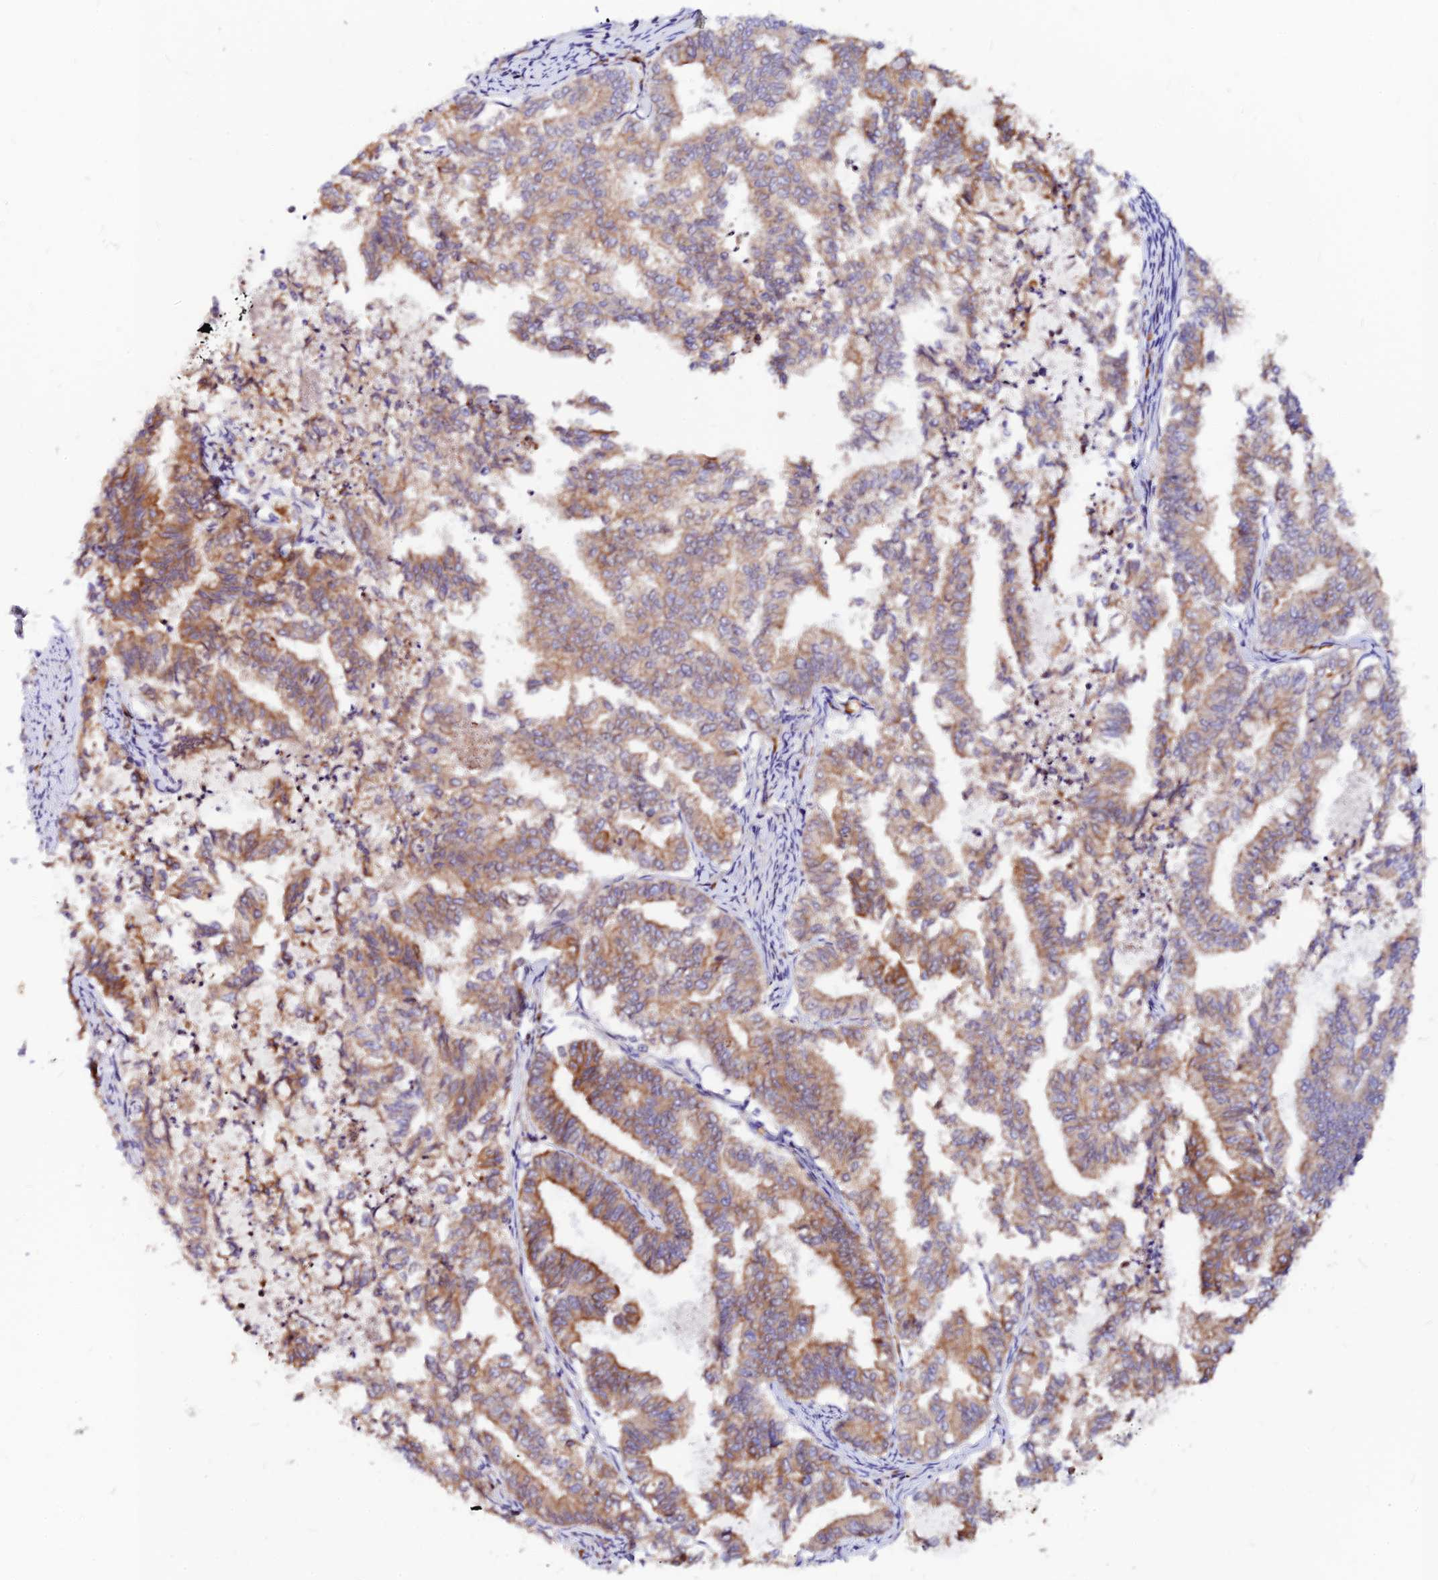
{"staining": {"intensity": "moderate", "quantity": ">75%", "location": "cytoplasmic/membranous"}, "tissue": "endometrial cancer", "cell_type": "Tumor cells", "image_type": "cancer", "snomed": [{"axis": "morphology", "description": "Adenocarcinoma, NOS"}, {"axis": "topography", "description": "Endometrium"}], "caption": "Protein staining of endometrial adenocarcinoma tissue displays moderate cytoplasmic/membranous positivity in approximately >75% of tumor cells.", "gene": "DENND2D", "patient": {"sex": "female", "age": 79}}